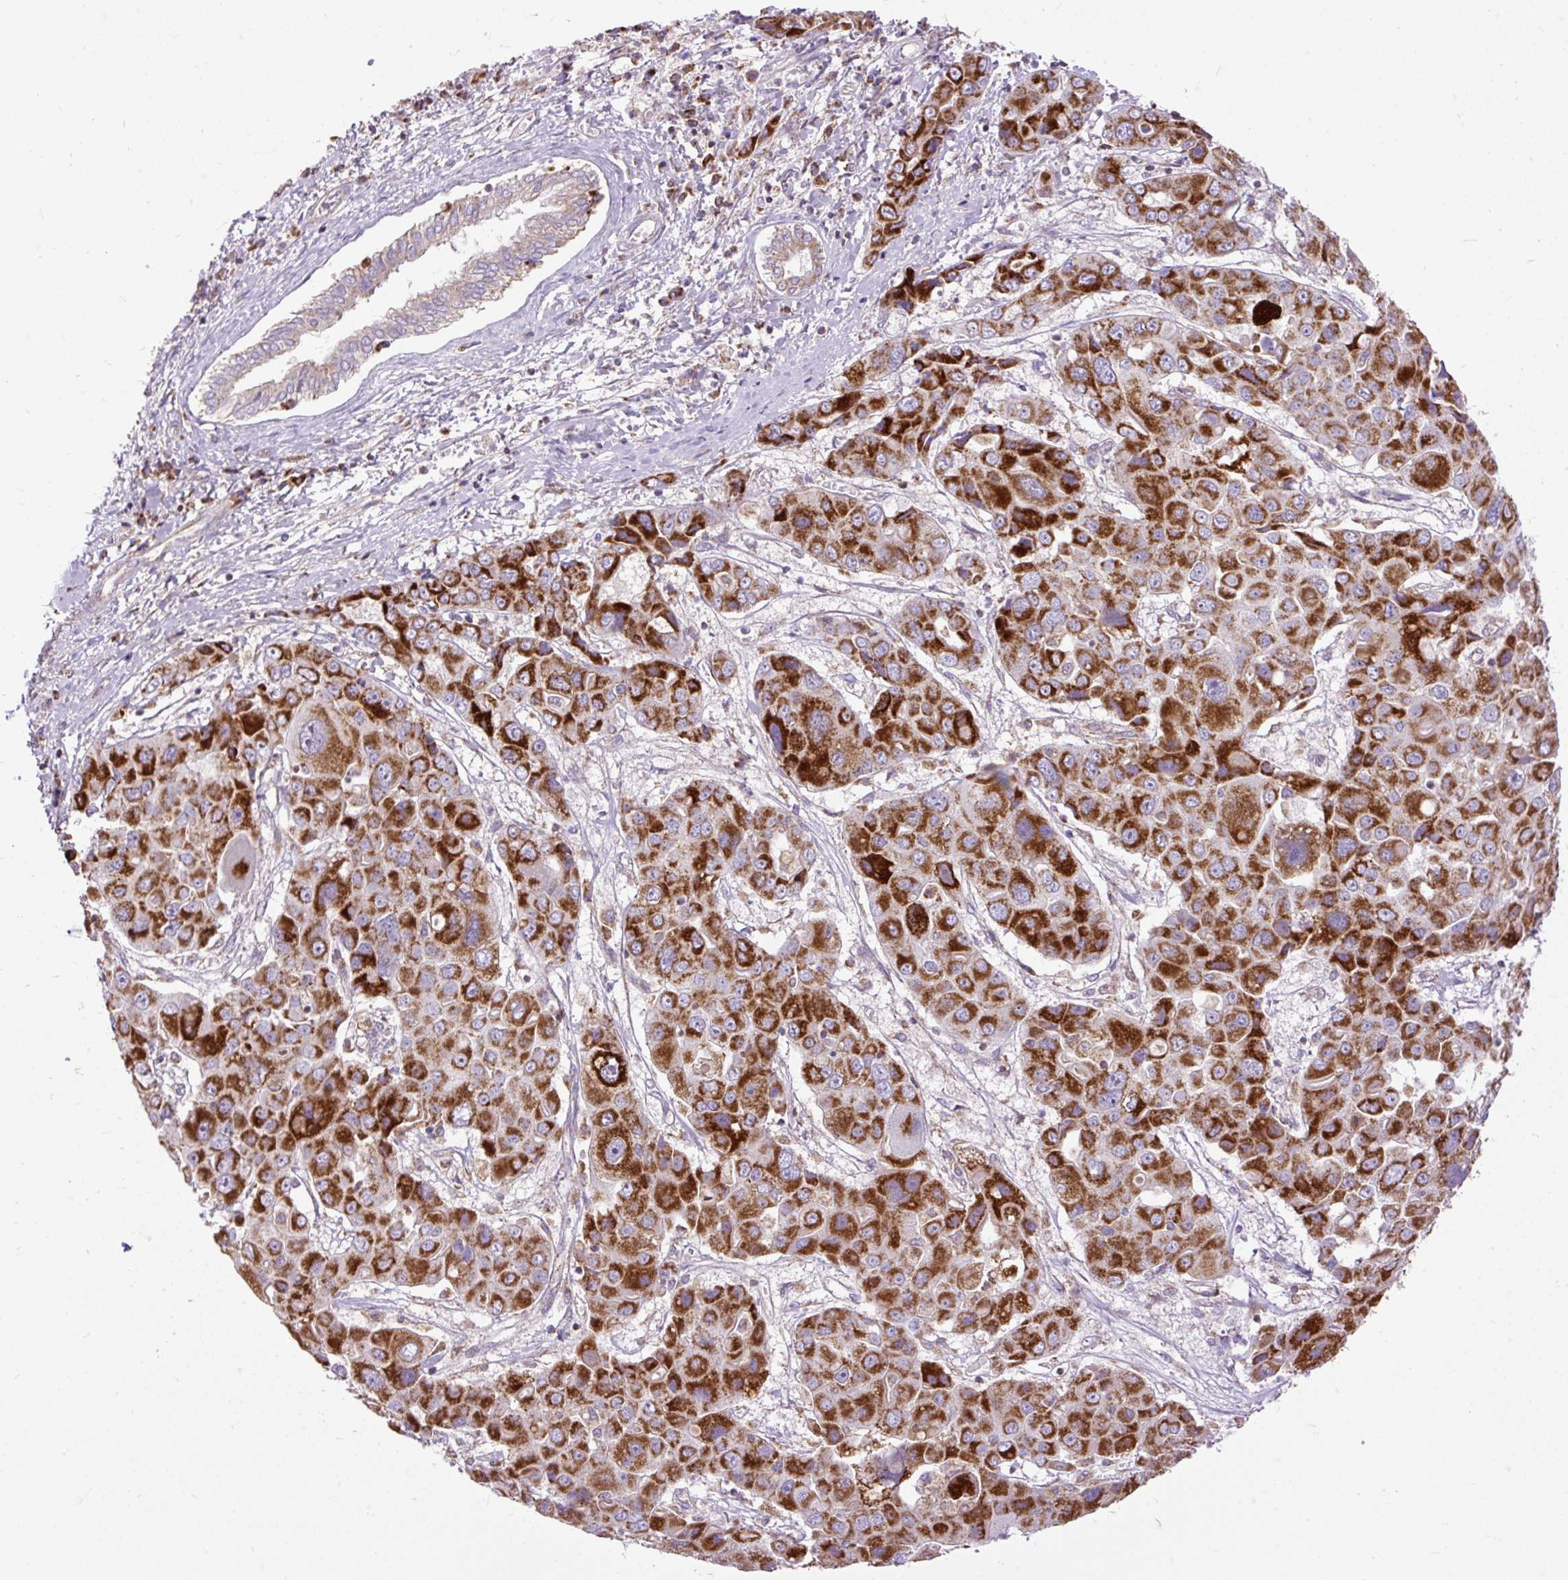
{"staining": {"intensity": "strong", "quantity": ">75%", "location": "cytoplasmic/membranous"}, "tissue": "liver cancer", "cell_type": "Tumor cells", "image_type": "cancer", "snomed": [{"axis": "morphology", "description": "Cholangiocarcinoma"}, {"axis": "topography", "description": "Liver"}], "caption": "Human cholangiocarcinoma (liver) stained with a brown dye displays strong cytoplasmic/membranous positive expression in about >75% of tumor cells.", "gene": "TOMM40", "patient": {"sex": "male", "age": 67}}